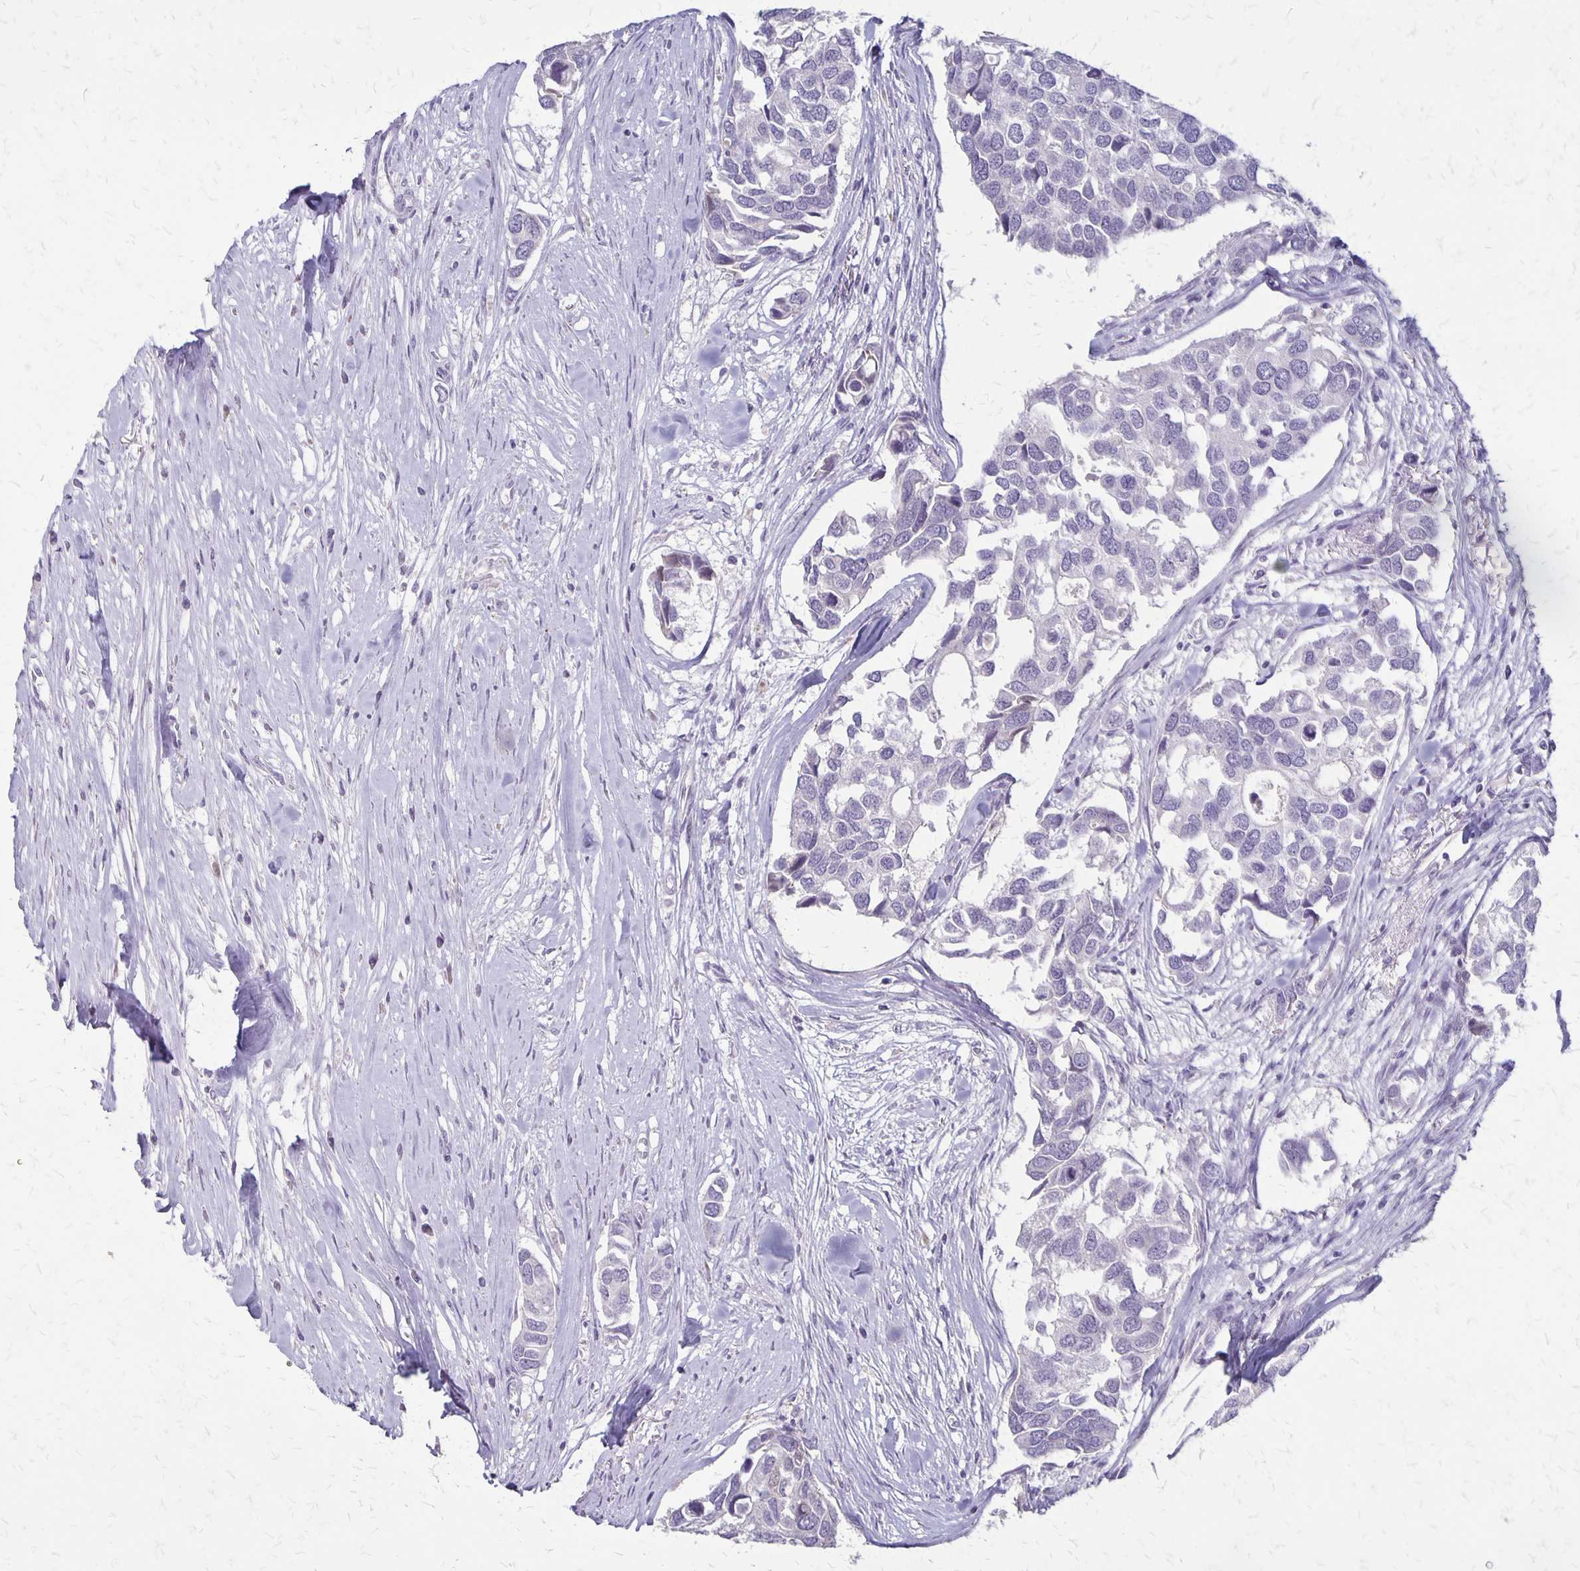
{"staining": {"intensity": "negative", "quantity": "none", "location": "none"}, "tissue": "breast cancer", "cell_type": "Tumor cells", "image_type": "cancer", "snomed": [{"axis": "morphology", "description": "Duct carcinoma"}, {"axis": "topography", "description": "Breast"}], "caption": "Immunohistochemistry (IHC) photomicrograph of neoplastic tissue: intraductal carcinoma (breast) stained with DAB (3,3'-diaminobenzidine) reveals no significant protein positivity in tumor cells.", "gene": "SEPTIN5", "patient": {"sex": "female", "age": 83}}